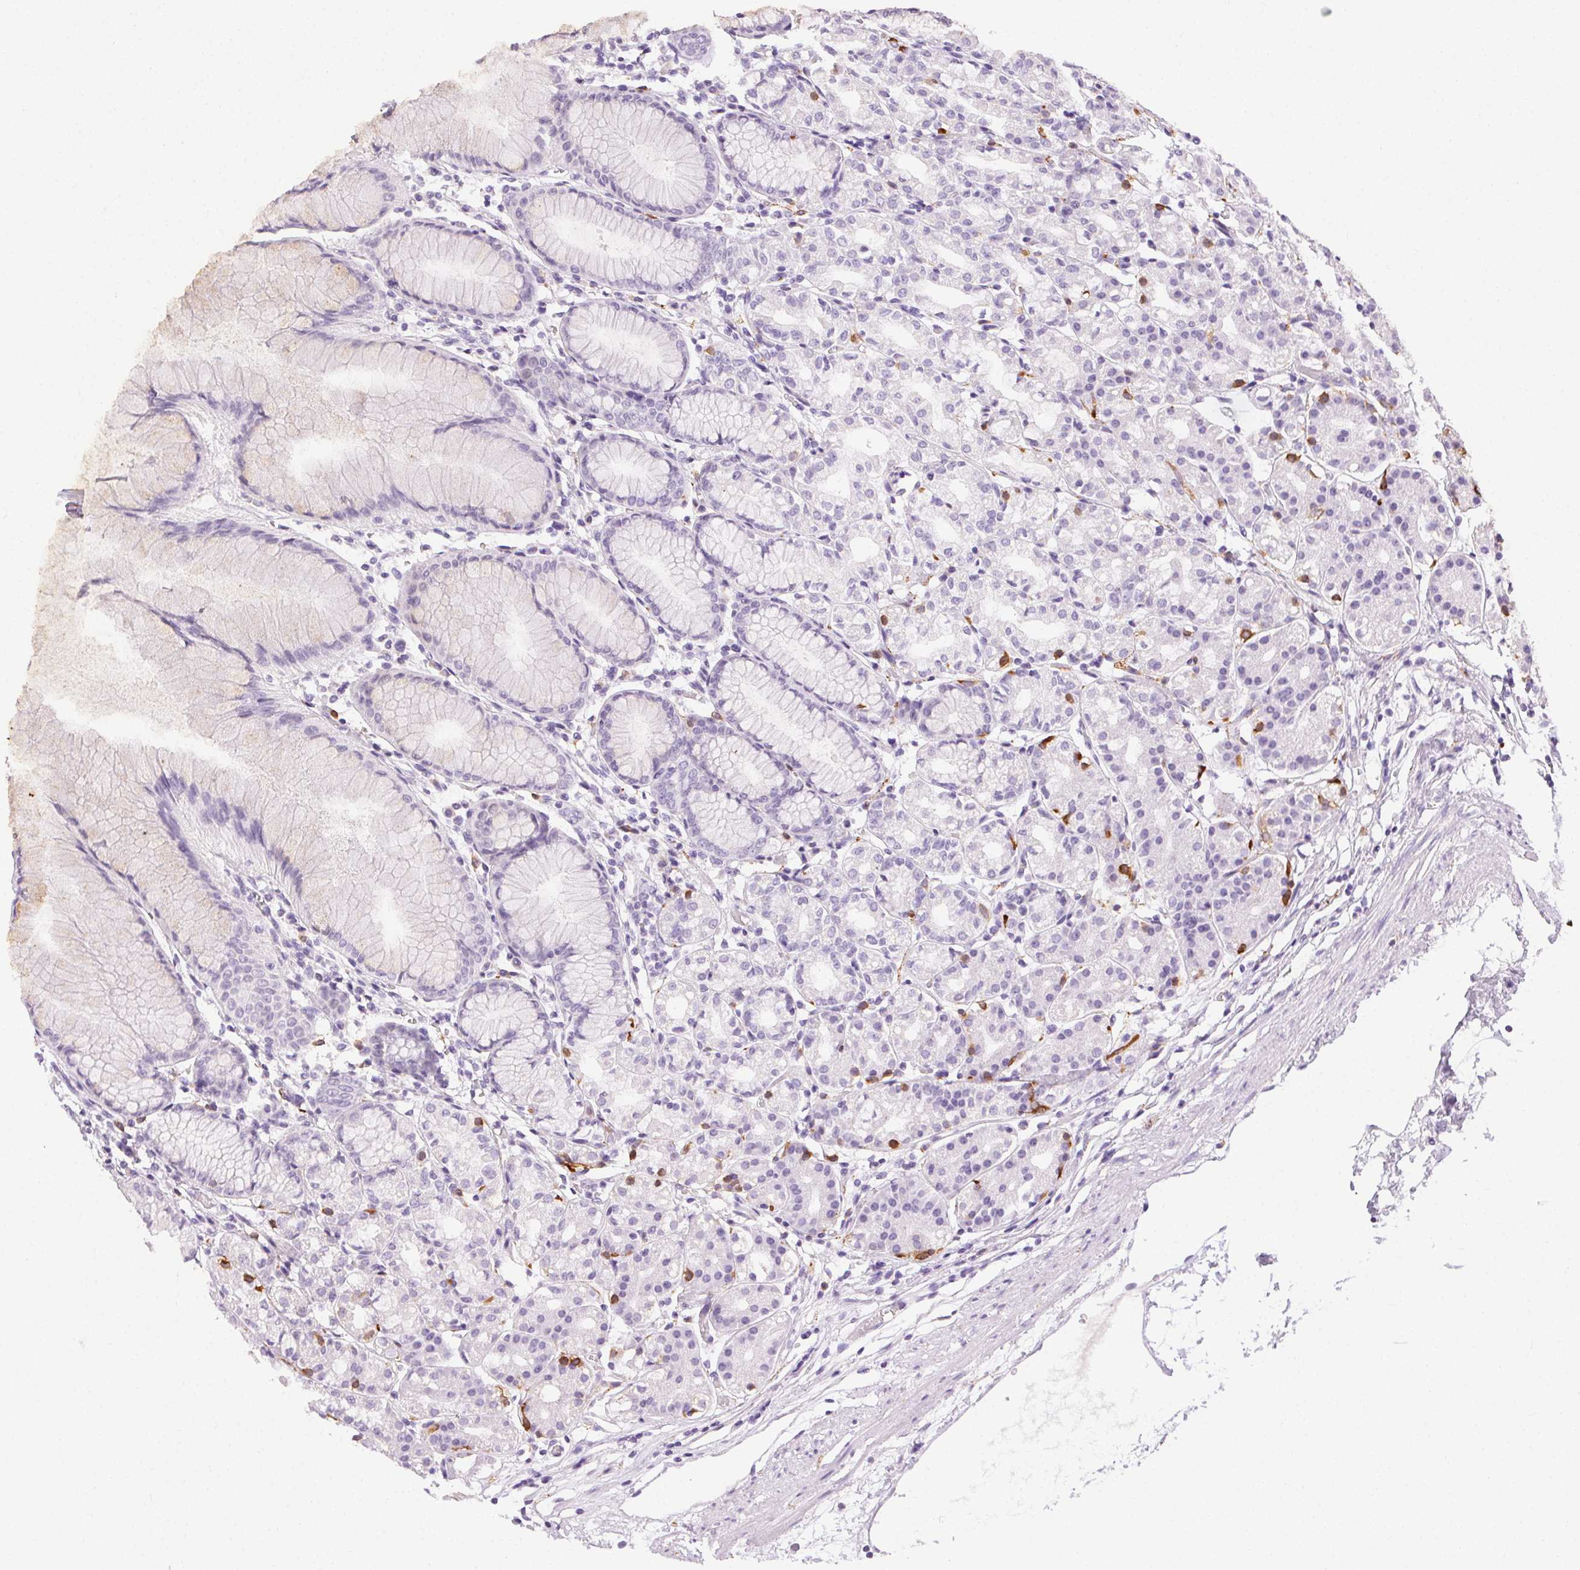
{"staining": {"intensity": "moderate", "quantity": "<25%", "location": "cytoplasmic/membranous"}, "tissue": "stomach", "cell_type": "Glandular cells", "image_type": "normal", "snomed": [{"axis": "morphology", "description": "Normal tissue, NOS"}, {"axis": "topography", "description": "Stomach"}], "caption": "The image exhibits immunohistochemical staining of unremarkable stomach. There is moderate cytoplasmic/membranous expression is seen in about <25% of glandular cells. (Stains: DAB (3,3'-diaminobenzidine) in brown, nuclei in blue, Microscopy: brightfield microscopy at high magnification).", "gene": "CADPS", "patient": {"sex": "female", "age": 57}}